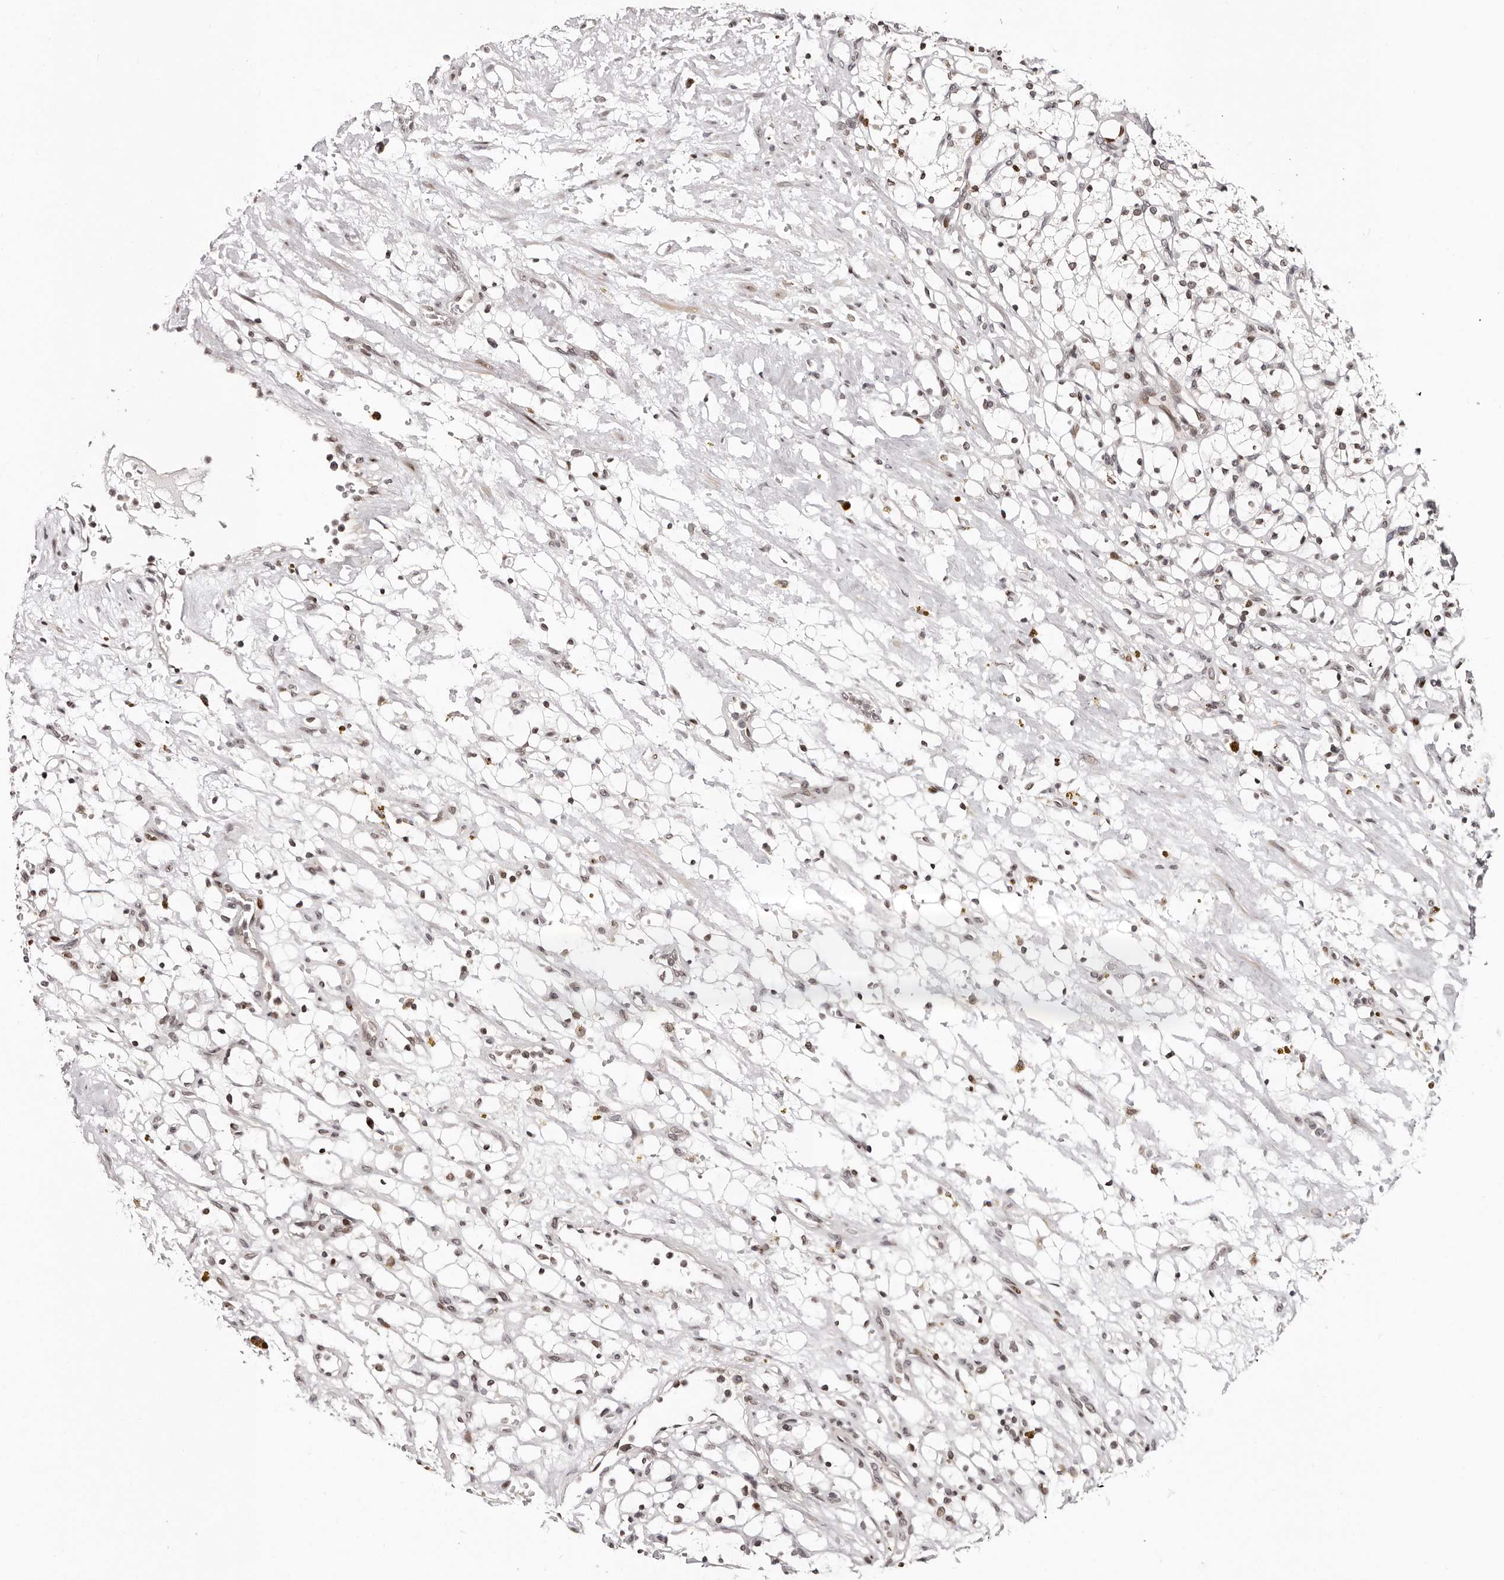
{"staining": {"intensity": "weak", "quantity": ">75%", "location": "nuclear"}, "tissue": "renal cancer", "cell_type": "Tumor cells", "image_type": "cancer", "snomed": [{"axis": "morphology", "description": "Adenocarcinoma, NOS"}, {"axis": "topography", "description": "Kidney"}], "caption": "Renal cancer (adenocarcinoma) stained with immunohistochemistry (IHC) reveals weak nuclear expression in approximately >75% of tumor cells. The staining was performed using DAB (3,3'-diaminobenzidine) to visualize the protein expression in brown, while the nuclei were stained in blue with hematoxylin (Magnification: 20x).", "gene": "NUP153", "patient": {"sex": "female", "age": 69}}